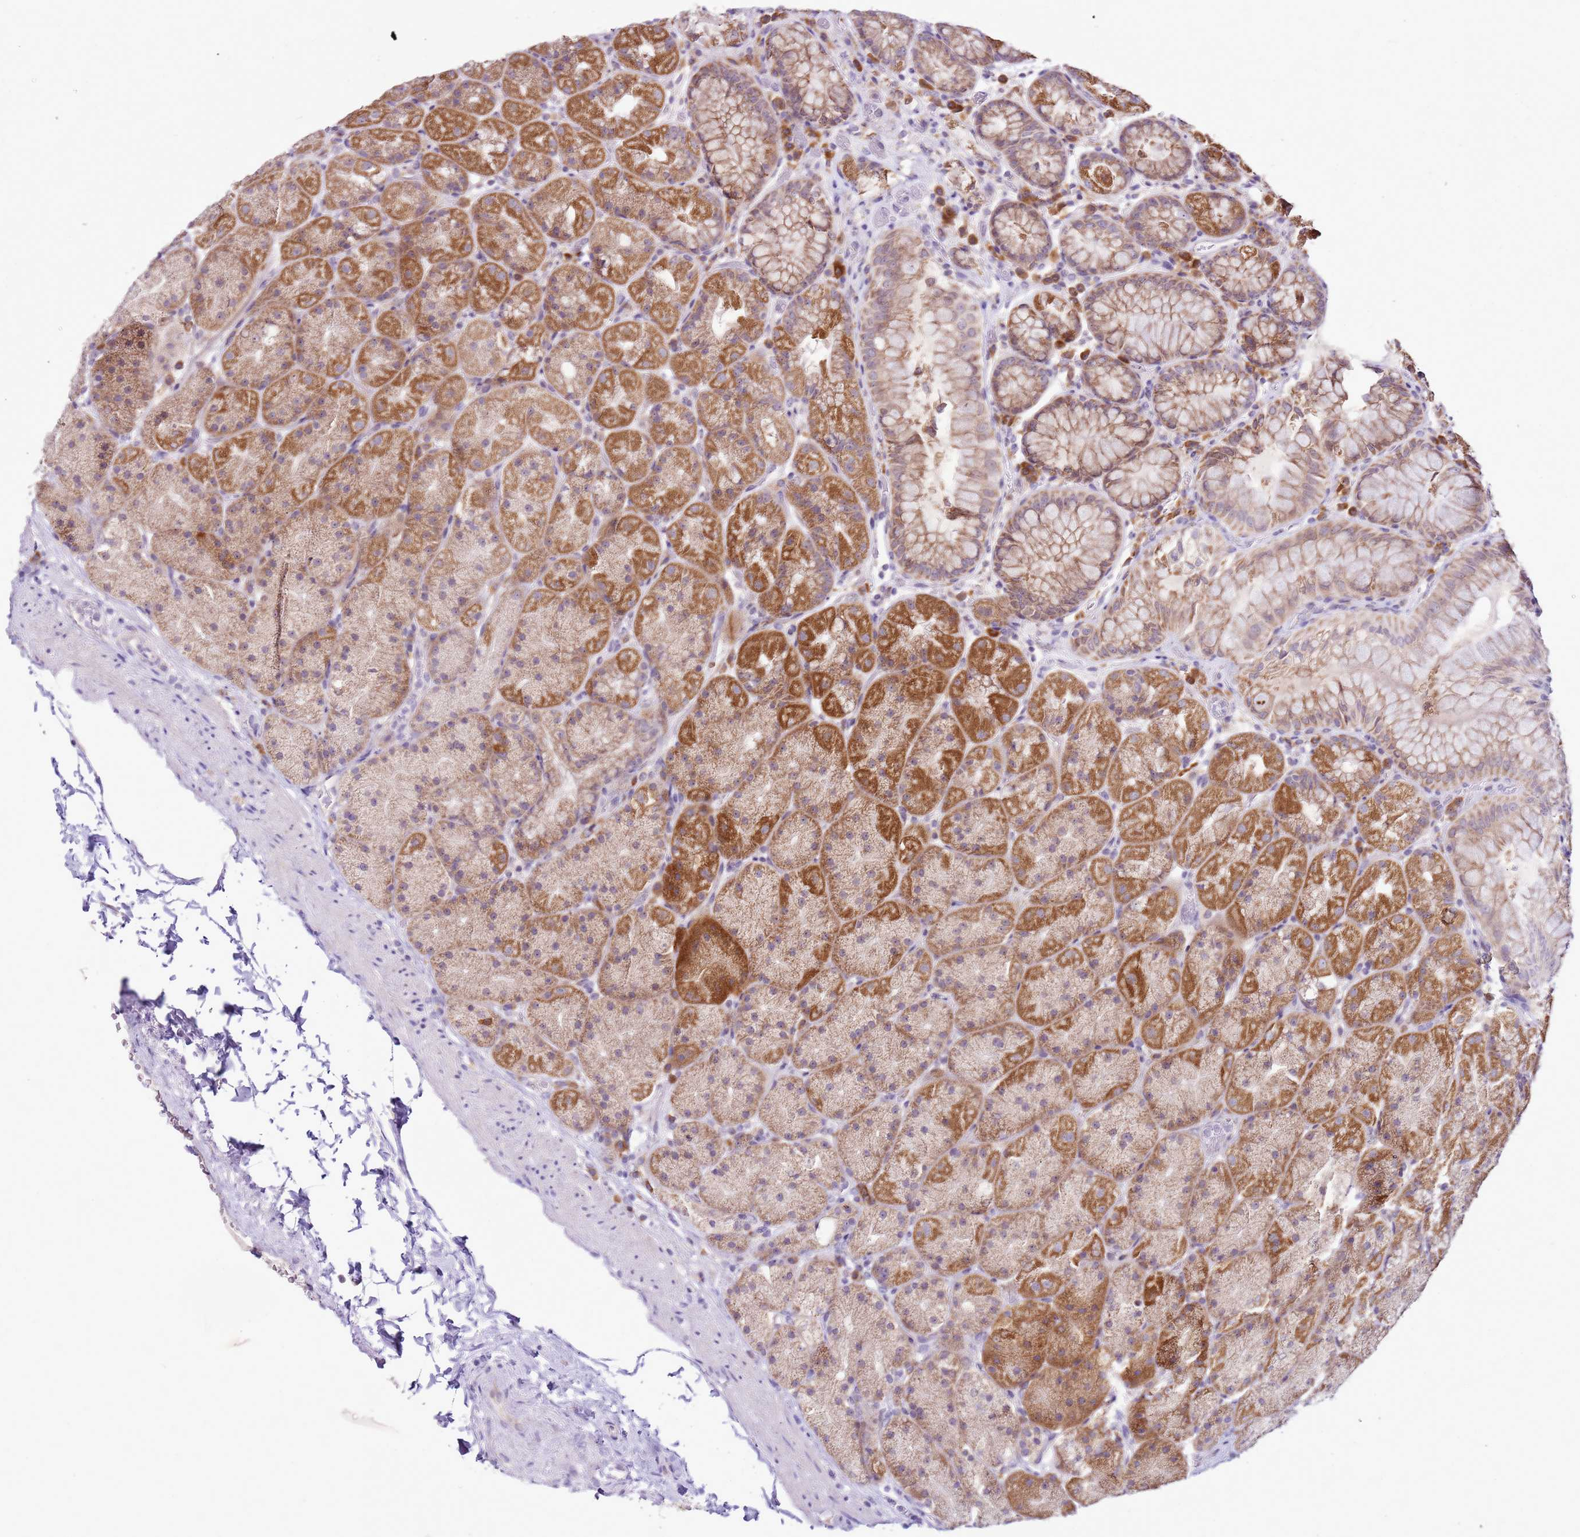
{"staining": {"intensity": "strong", "quantity": "25%-75%", "location": "cytoplasmic/membranous"}, "tissue": "stomach", "cell_type": "Glandular cells", "image_type": "normal", "snomed": [{"axis": "morphology", "description": "Normal tissue, NOS"}, {"axis": "topography", "description": "Stomach, upper"}, {"axis": "topography", "description": "Stomach, lower"}], "caption": "A histopathology image of human stomach stained for a protein shows strong cytoplasmic/membranous brown staining in glandular cells. (Stains: DAB in brown, nuclei in blue, Microscopy: brightfield microscopy at high magnification).", "gene": "MRPL36", "patient": {"sex": "male", "age": 67}}